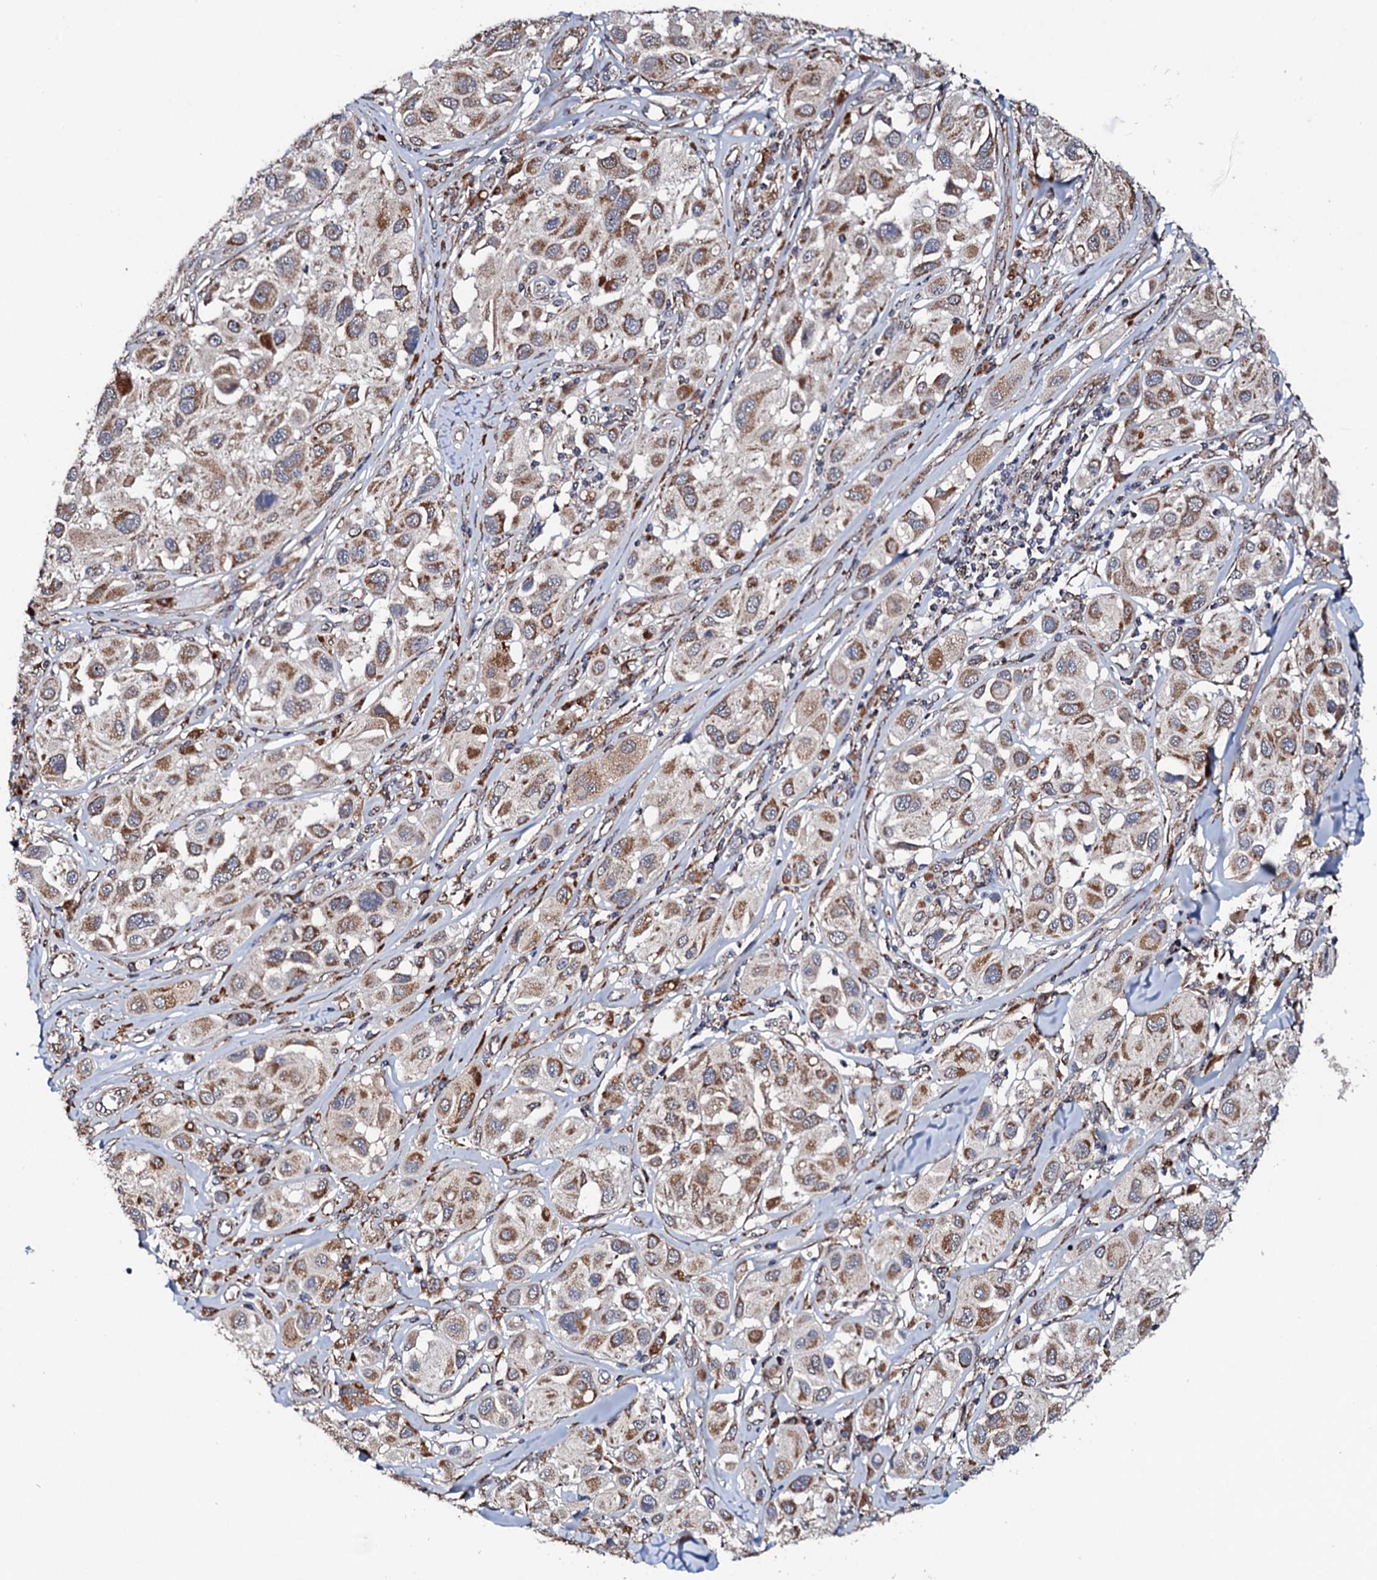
{"staining": {"intensity": "moderate", "quantity": ">75%", "location": "cytoplasmic/membranous"}, "tissue": "melanoma", "cell_type": "Tumor cells", "image_type": "cancer", "snomed": [{"axis": "morphology", "description": "Malignant melanoma, Metastatic site"}, {"axis": "topography", "description": "Skin"}], "caption": "Immunohistochemistry (DAB) staining of human melanoma exhibits moderate cytoplasmic/membranous protein staining in about >75% of tumor cells.", "gene": "MTIF3", "patient": {"sex": "male", "age": 41}}